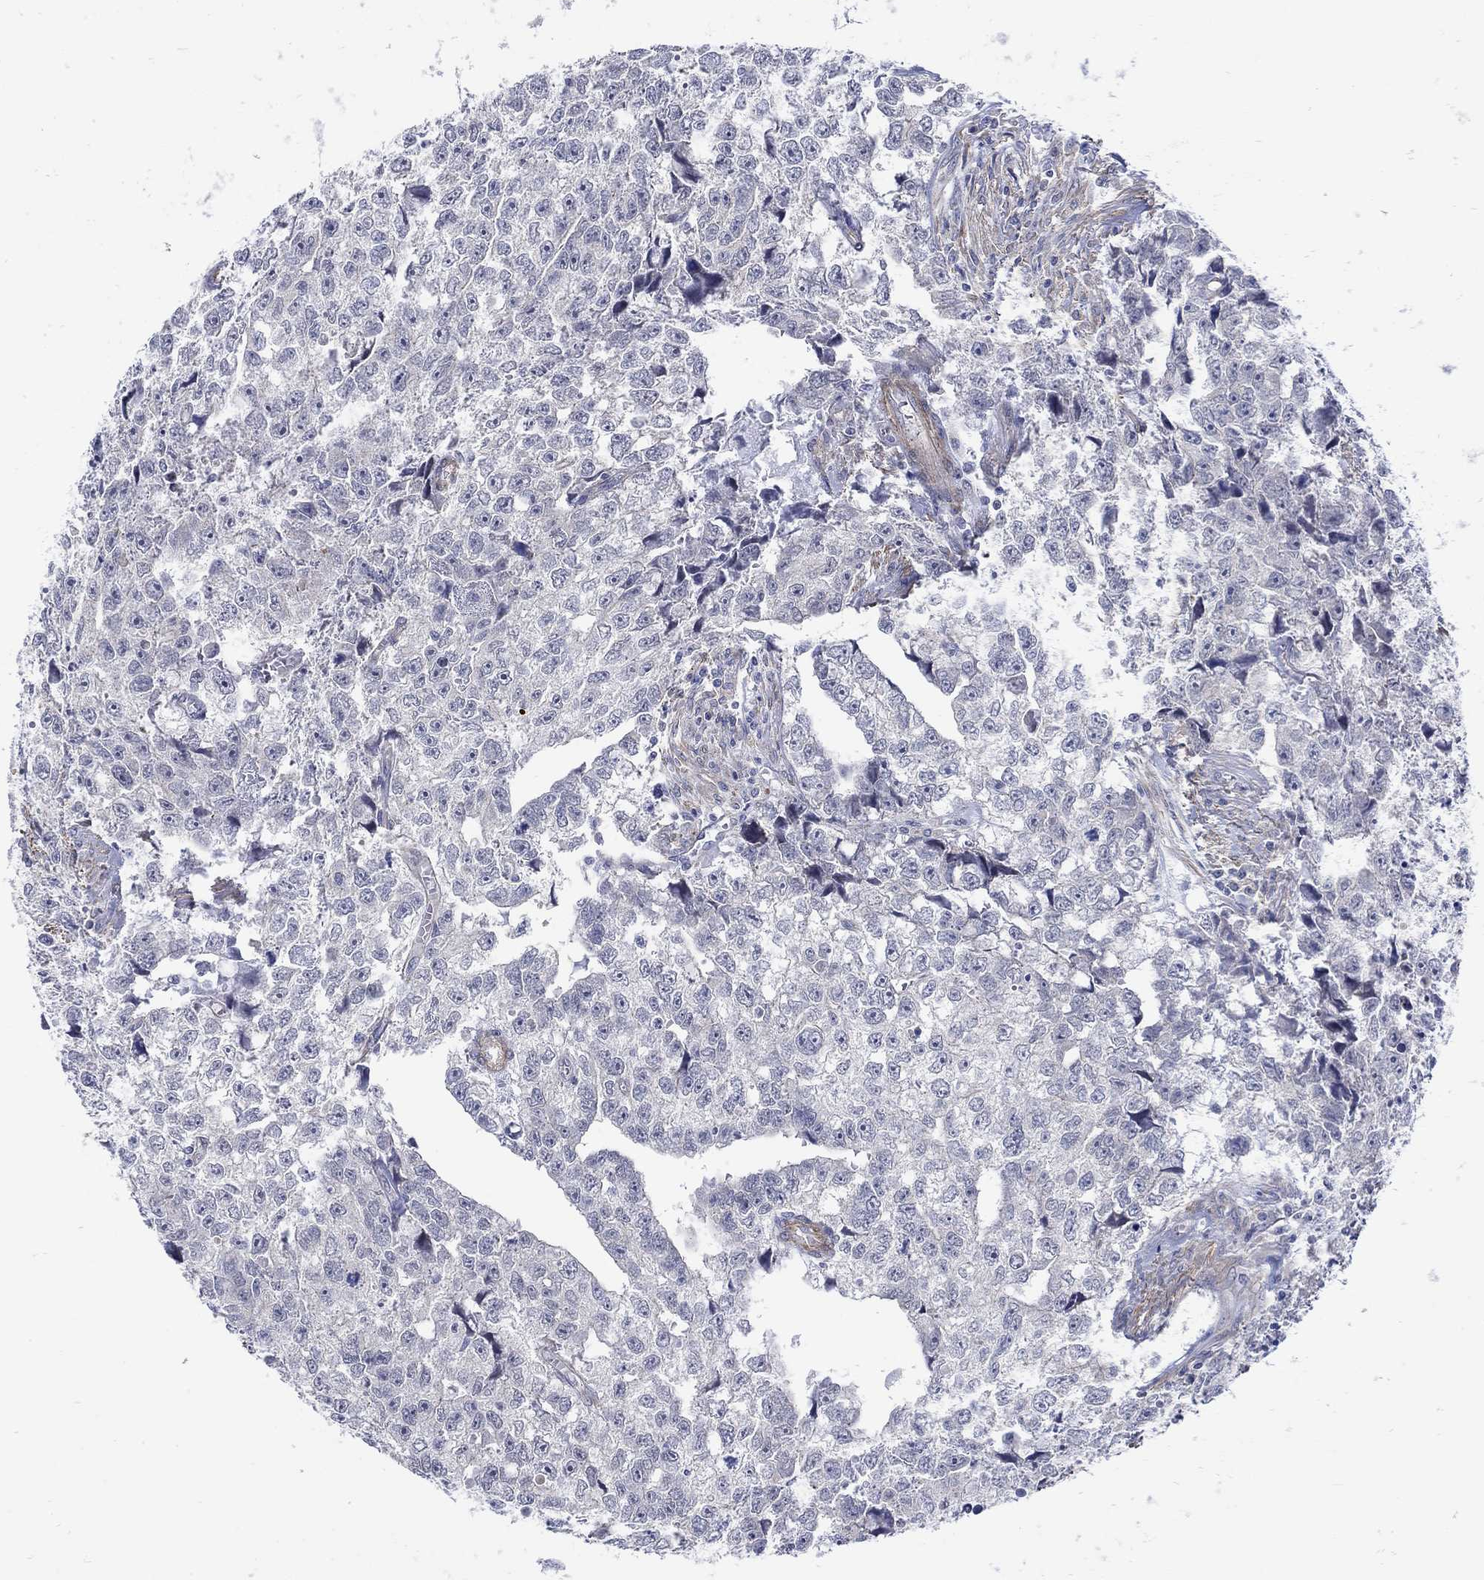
{"staining": {"intensity": "negative", "quantity": "none", "location": "none"}, "tissue": "testis cancer", "cell_type": "Tumor cells", "image_type": "cancer", "snomed": [{"axis": "morphology", "description": "Carcinoma, Embryonal, NOS"}, {"axis": "morphology", "description": "Teratoma, malignant, NOS"}, {"axis": "topography", "description": "Testis"}], "caption": "Photomicrograph shows no protein staining in tumor cells of testis cancer tissue.", "gene": "SCN7A", "patient": {"sex": "male", "age": 44}}